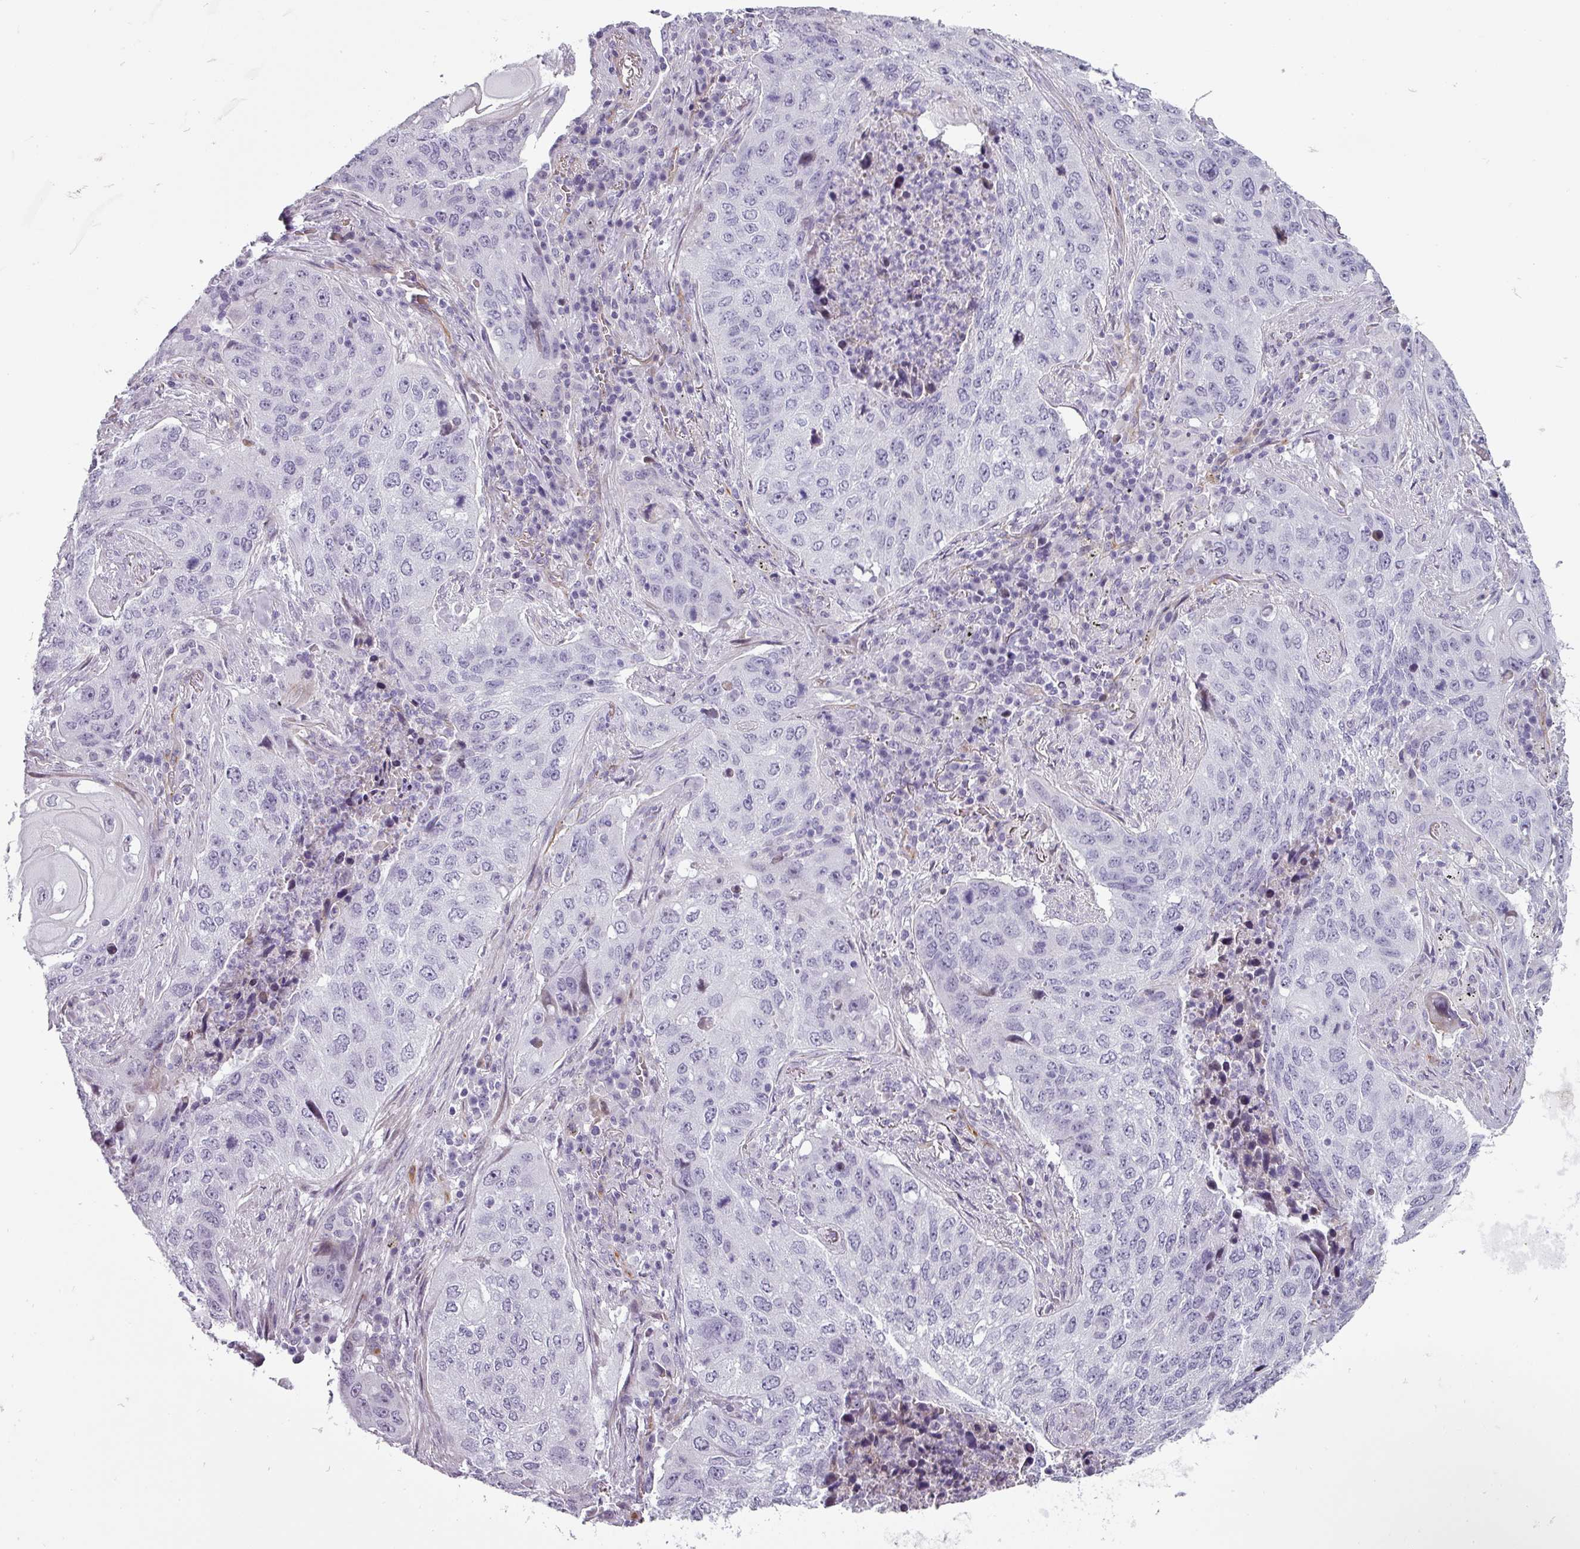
{"staining": {"intensity": "negative", "quantity": "none", "location": "none"}, "tissue": "lung cancer", "cell_type": "Tumor cells", "image_type": "cancer", "snomed": [{"axis": "morphology", "description": "Squamous cell carcinoma, NOS"}, {"axis": "topography", "description": "Lung"}], "caption": "Tumor cells show no significant protein expression in squamous cell carcinoma (lung).", "gene": "CHRDL1", "patient": {"sex": "female", "age": 63}}